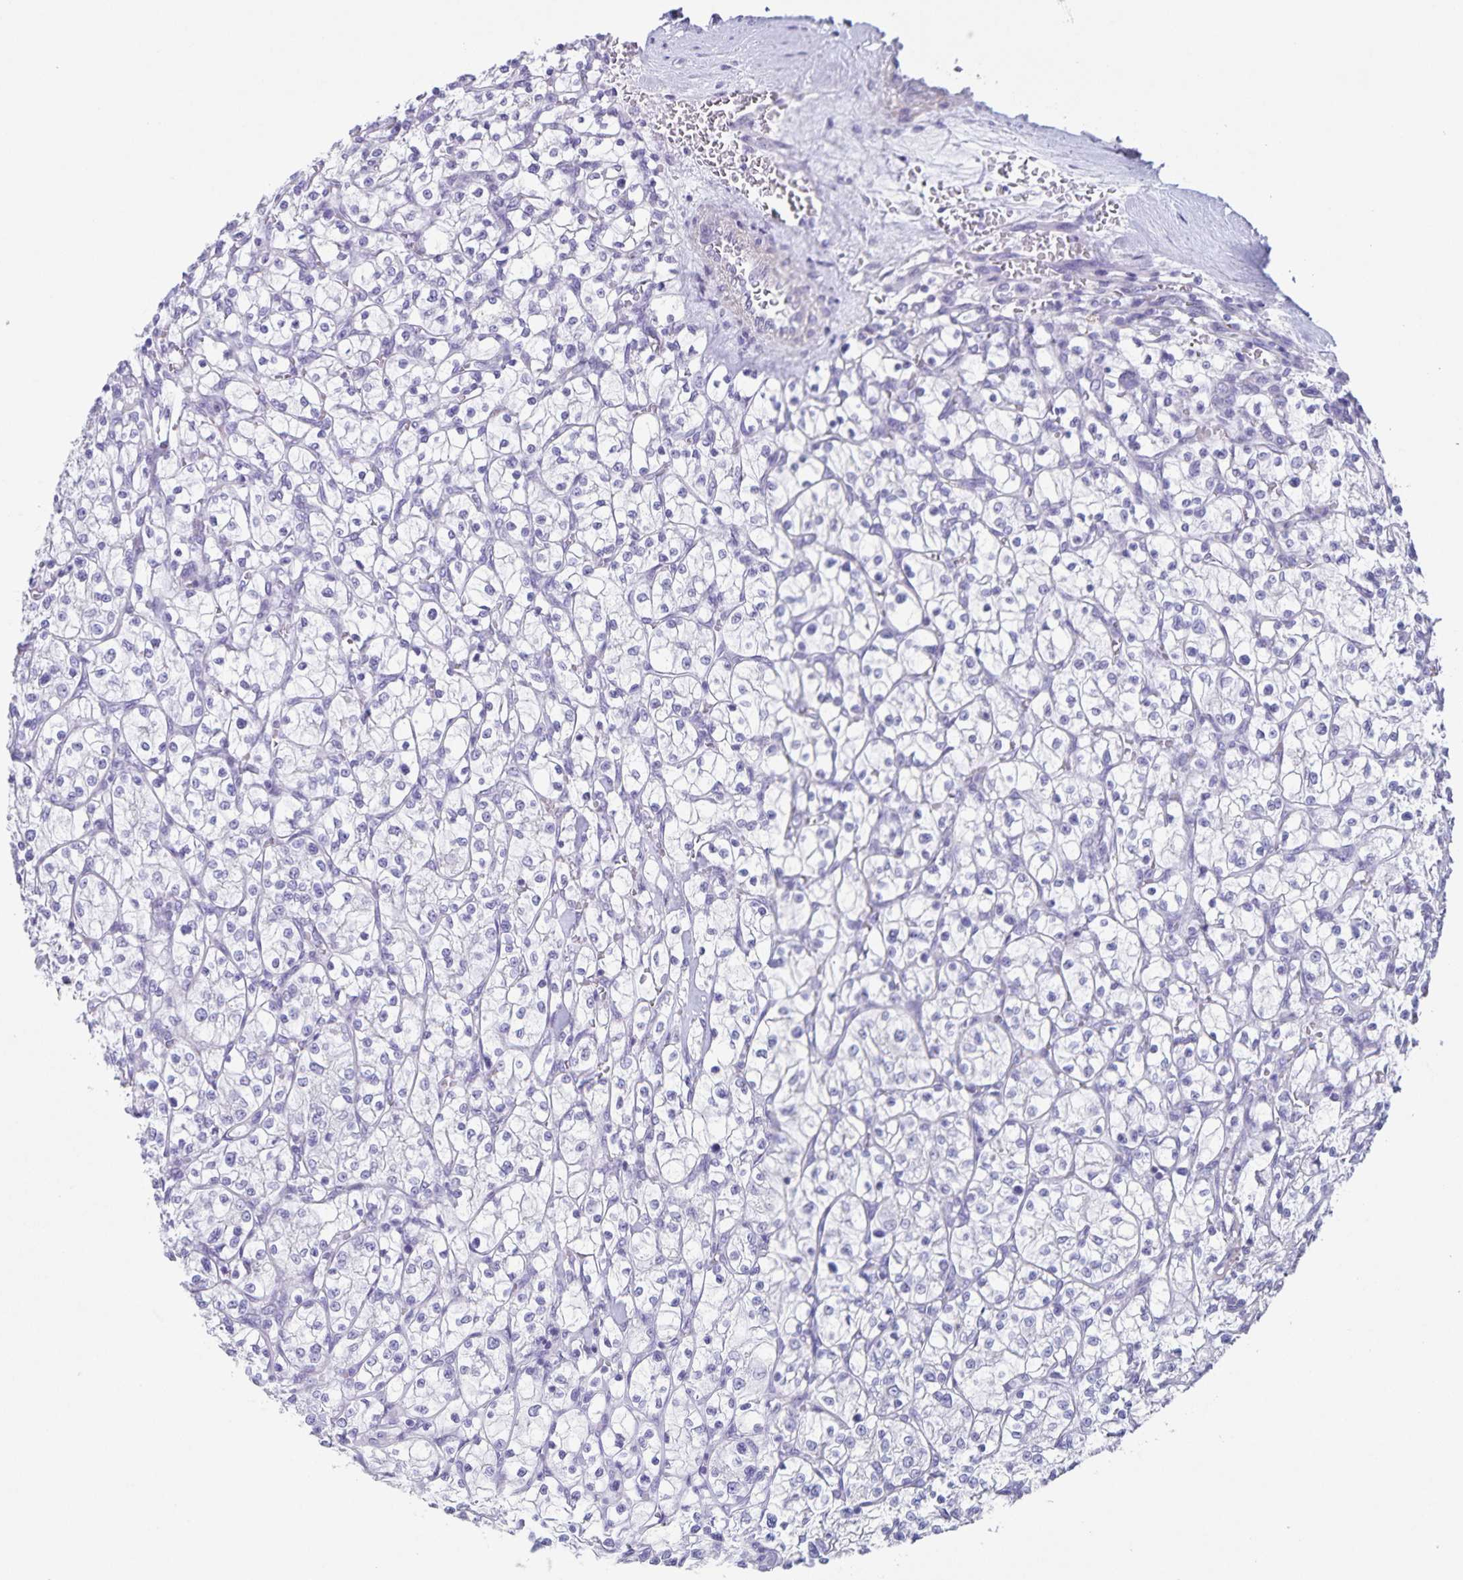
{"staining": {"intensity": "negative", "quantity": "none", "location": "none"}, "tissue": "renal cancer", "cell_type": "Tumor cells", "image_type": "cancer", "snomed": [{"axis": "morphology", "description": "Adenocarcinoma, NOS"}, {"axis": "topography", "description": "Kidney"}], "caption": "IHC photomicrograph of renal cancer (adenocarcinoma) stained for a protein (brown), which reveals no expression in tumor cells.", "gene": "C11orf42", "patient": {"sex": "female", "age": 64}}